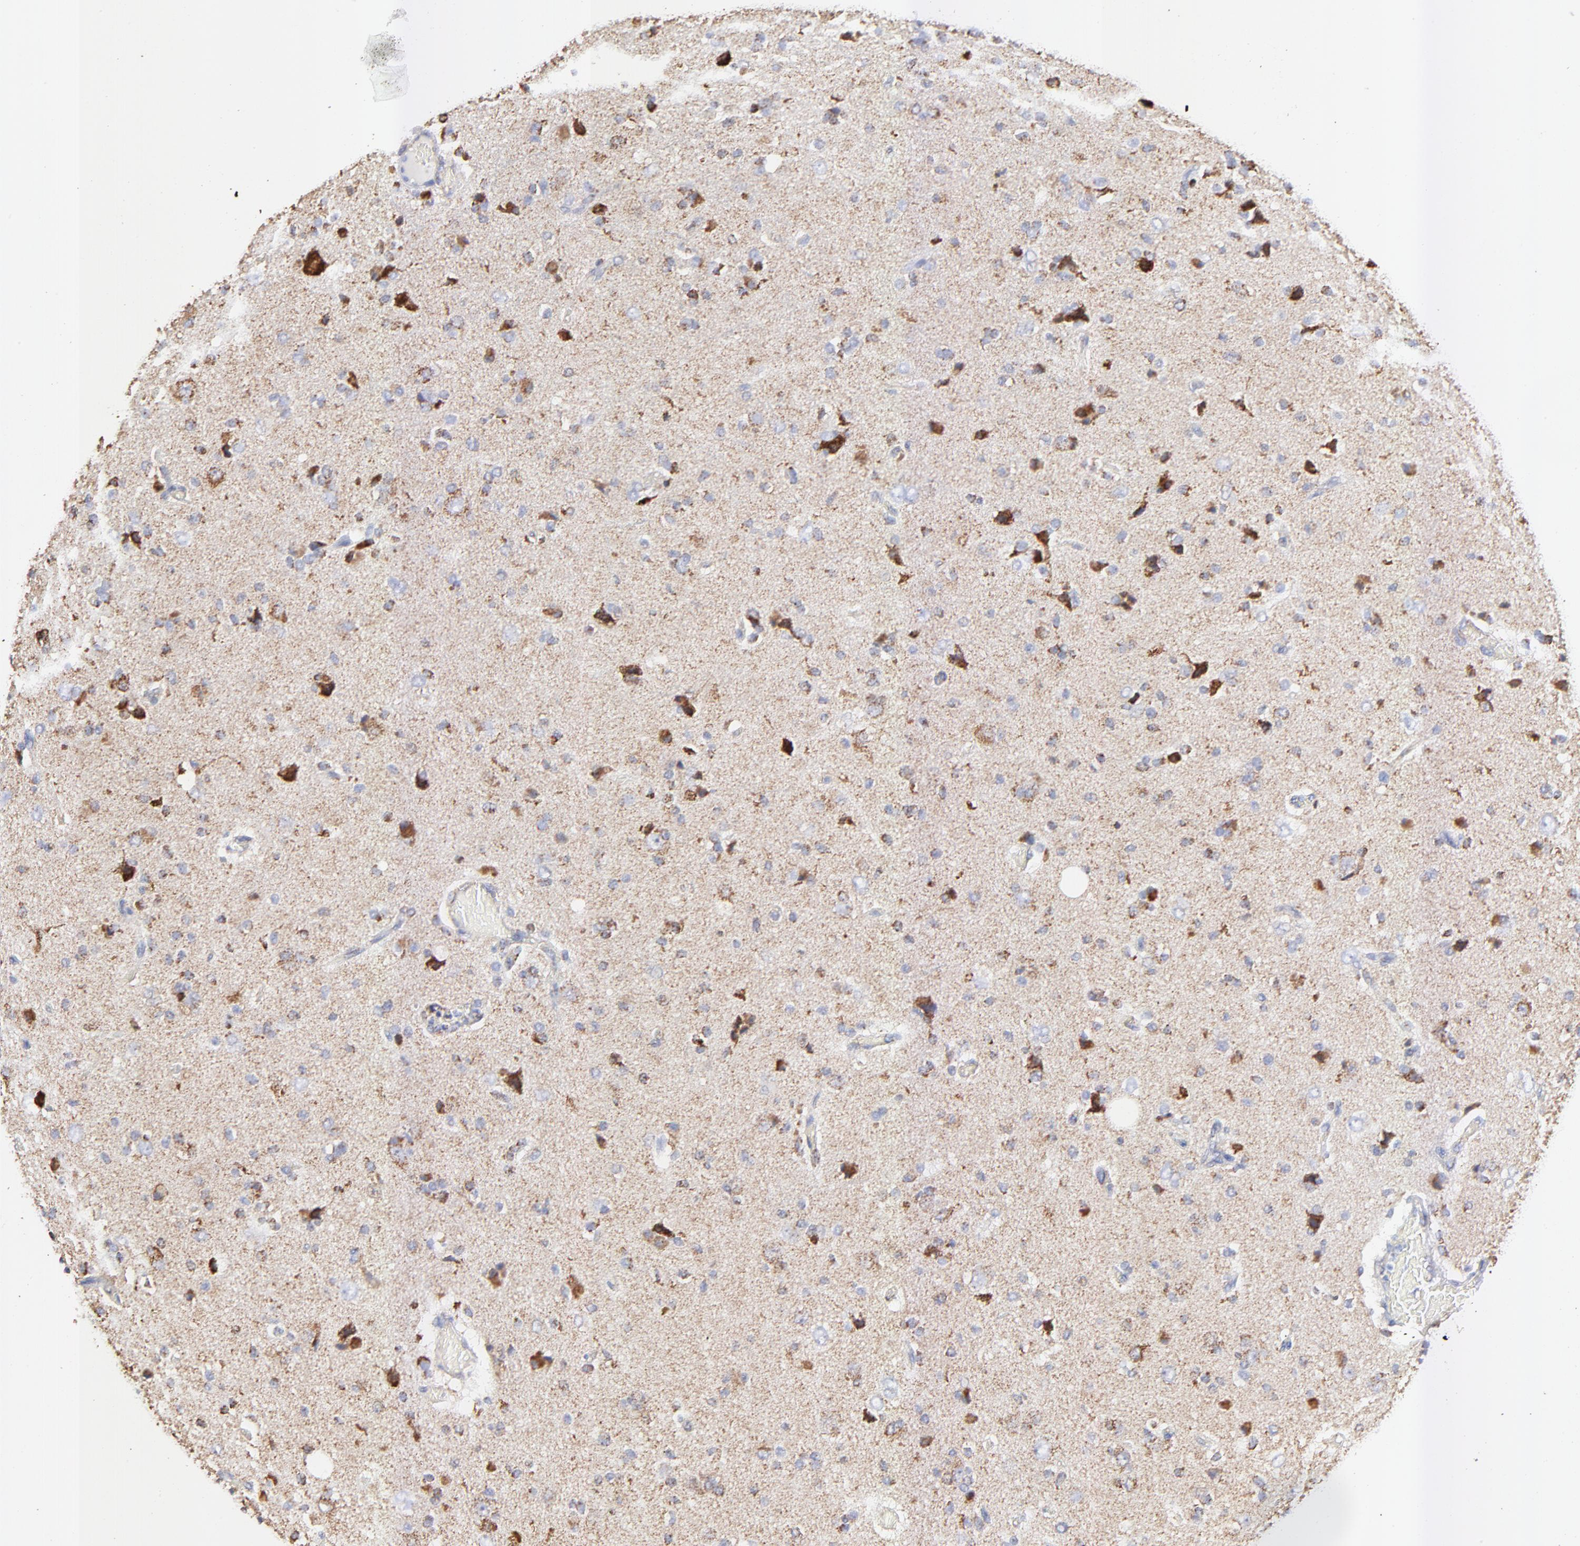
{"staining": {"intensity": "moderate", "quantity": "<25%", "location": "cytoplasmic/membranous"}, "tissue": "glioma", "cell_type": "Tumor cells", "image_type": "cancer", "snomed": [{"axis": "morphology", "description": "Glioma, malignant, High grade"}, {"axis": "topography", "description": "Brain"}], "caption": "Protein staining shows moderate cytoplasmic/membranous staining in approximately <25% of tumor cells in glioma. (brown staining indicates protein expression, while blue staining denotes nuclei).", "gene": "COX4I1", "patient": {"sex": "male", "age": 47}}